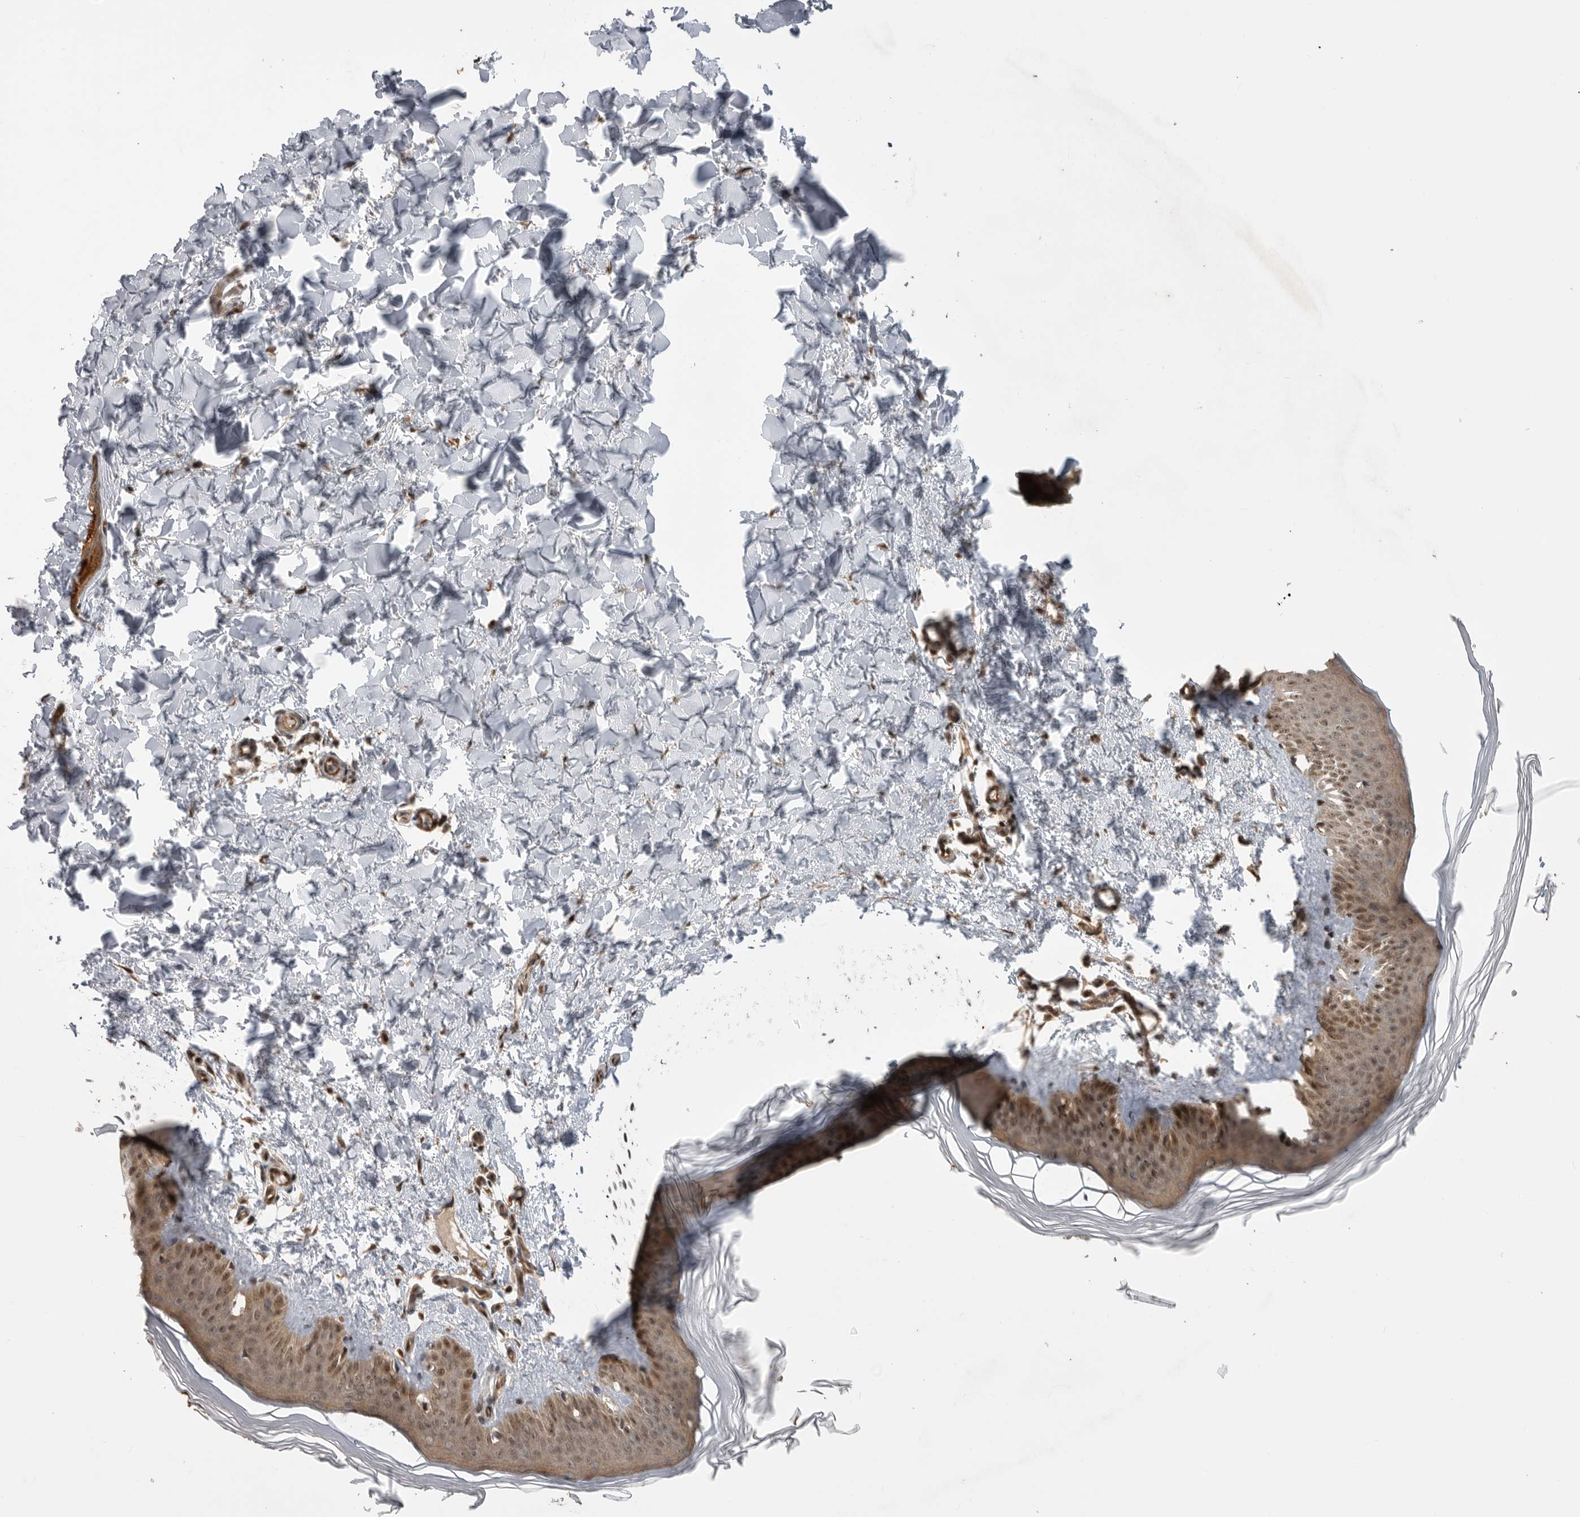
{"staining": {"intensity": "moderate", "quantity": ">75%", "location": "cytoplasmic/membranous,nuclear"}, "tissue": "skin", "cell_type": "Fibroblasts", "image_type": "normal", "snomed": [{"axis": "morphology", "description": "Normal tissue, NOS"}, {"axis": "topography", "description": "Skin"}], "caption": "Benign skin shows moderate cytoplasmic/membranous,nuclear staining in approximately >75% of fibroblasts, visualized by immunohistochemistry. The protein of interest is stained brown, and the nuclei are stained in blue (DAB IHC with brightfield microscopy, high magnification).", "gene": "DHDDS", "patient": {"sex": "female", "age": 27}}